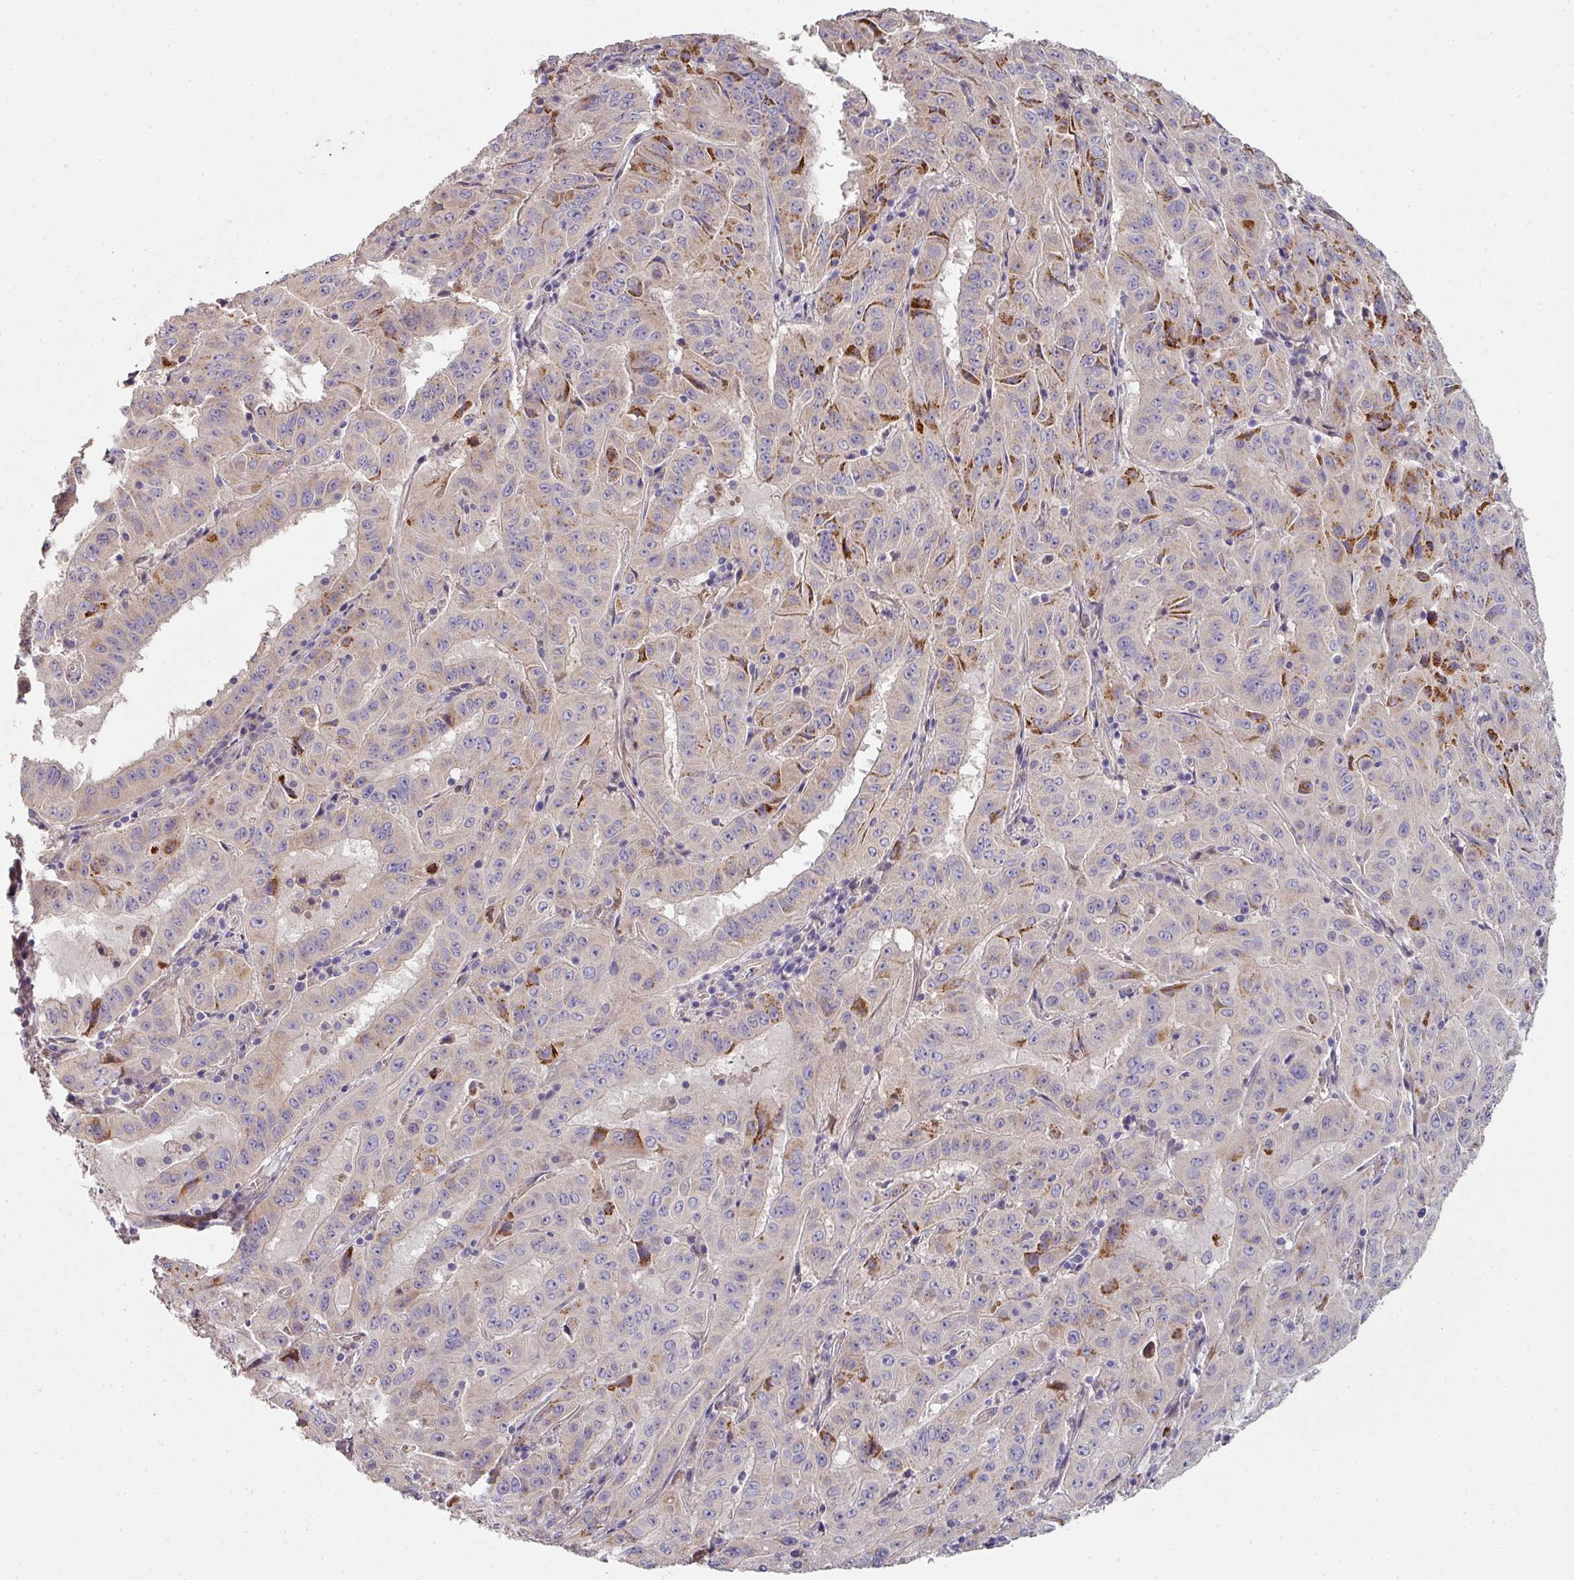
{"staining": {"intensity": "strong", "quantity": "<25%", "location": "cytoplasmic/membranous"}, "tissue": "pancreatic cancer", "cell_type": "Tumor cells", "image_type": "cancer", "snomed": [{"axis": "morphology", "description": "Adenocarcinoma, NOS"}, {"axis": "topography", "description": "Pancreas"}], "caption": "There is medium levels of strong cytoplasmic/membranous staining in tumor cells of pancreatic cancer (adenocarcinoma), as demonstrated by immunohistochemical staining (brown color).", "gene": "PCDH1", "patient": {"sex": "male", "age": 63}}